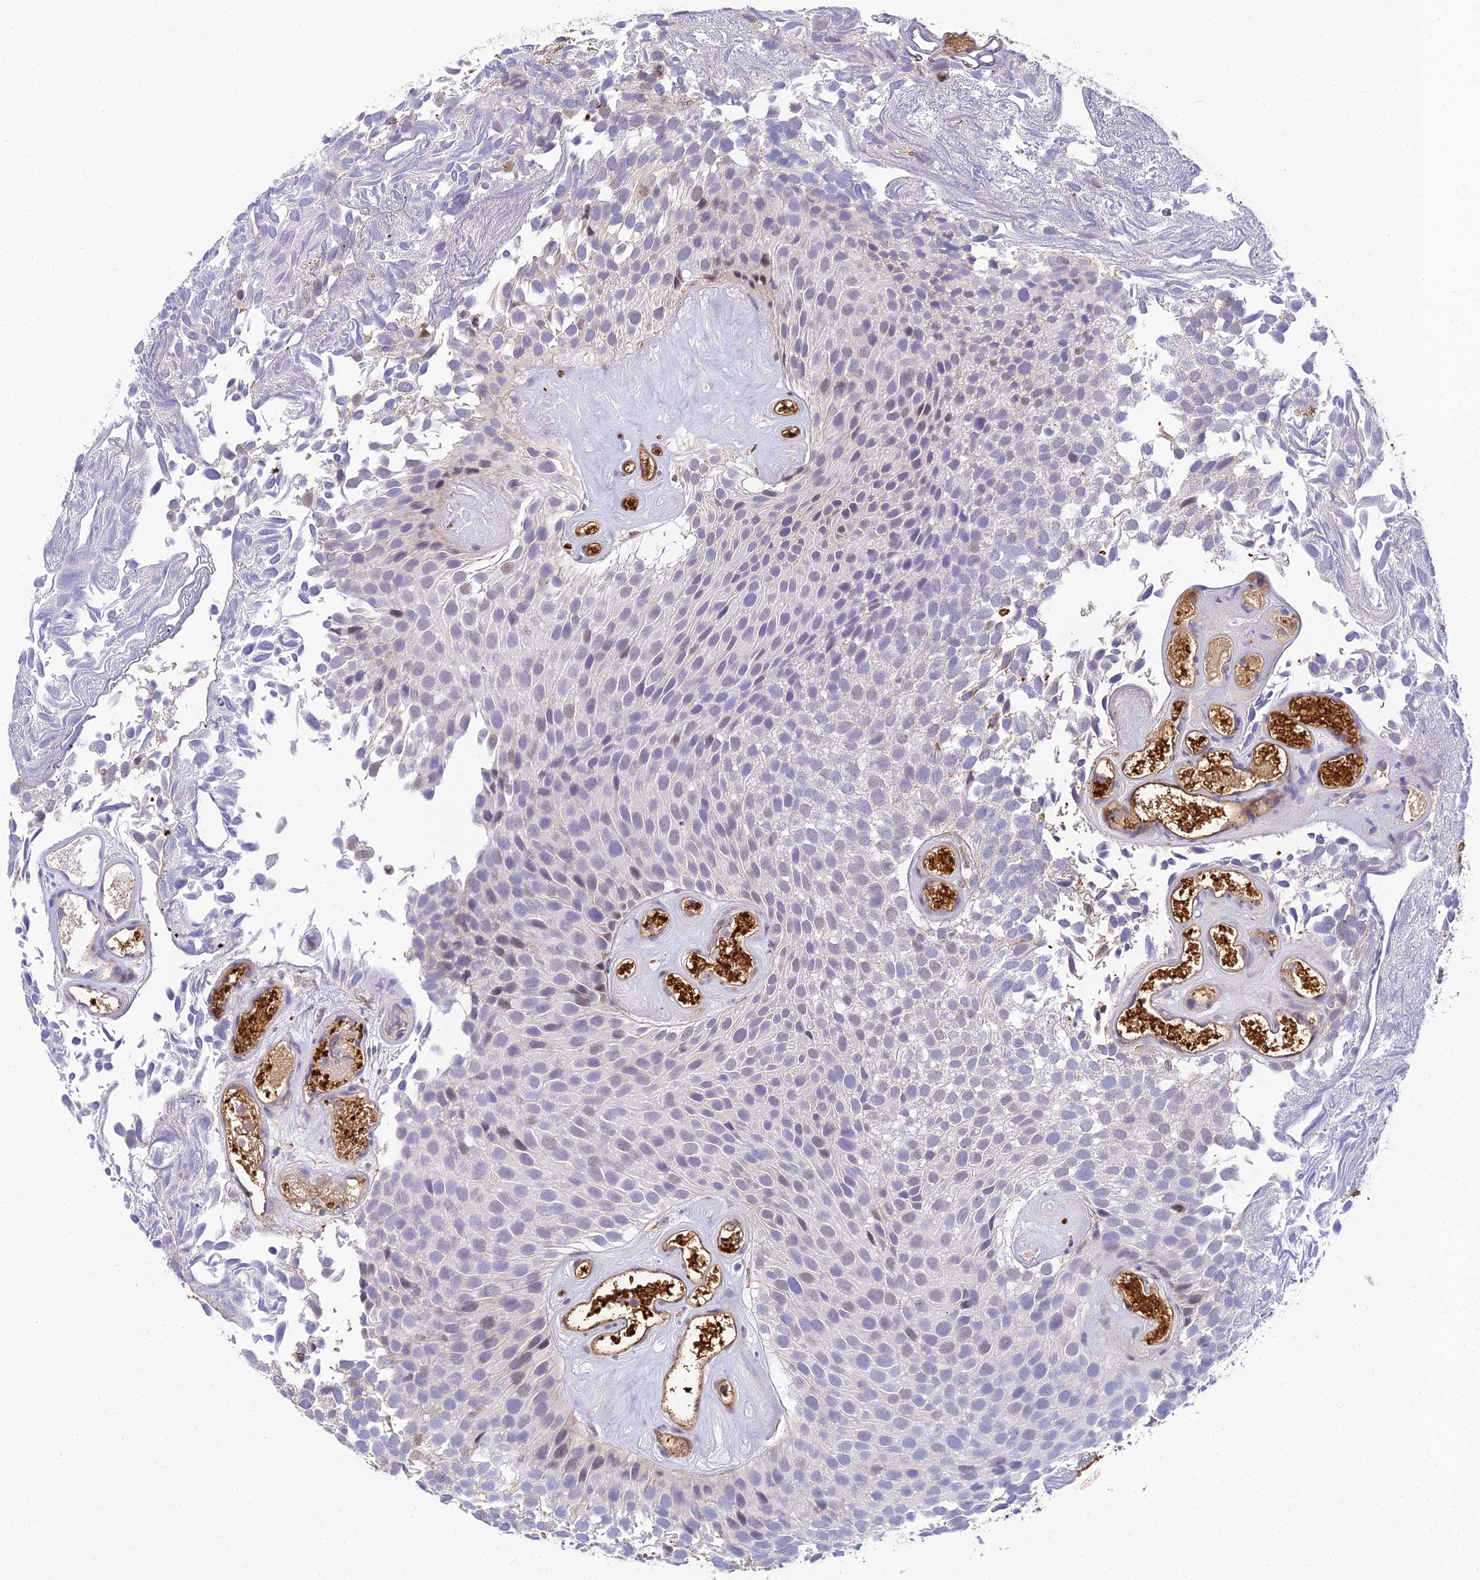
{"staining": {"intensity": "weak", "quantity": "<25%", "location": "nuclear"}, "tissue": "urothelial cancer", "cell_type": "Tumor cells", "image_type": "cancer", "snomed": [{"axis": "morphology", "description": "Urothelial carcinoma, Low grade"}, {"axis": "topography", "description": "Urinary bladder"}], "caption": "Immunohistochemistry (IHC) micrograph of neoplastic tissue: urothelial cancer stained with DAB displays no significant protein staining in tumor cells.", "gene": "BCL9", "patient": {"sex": "male", "age": 89}}